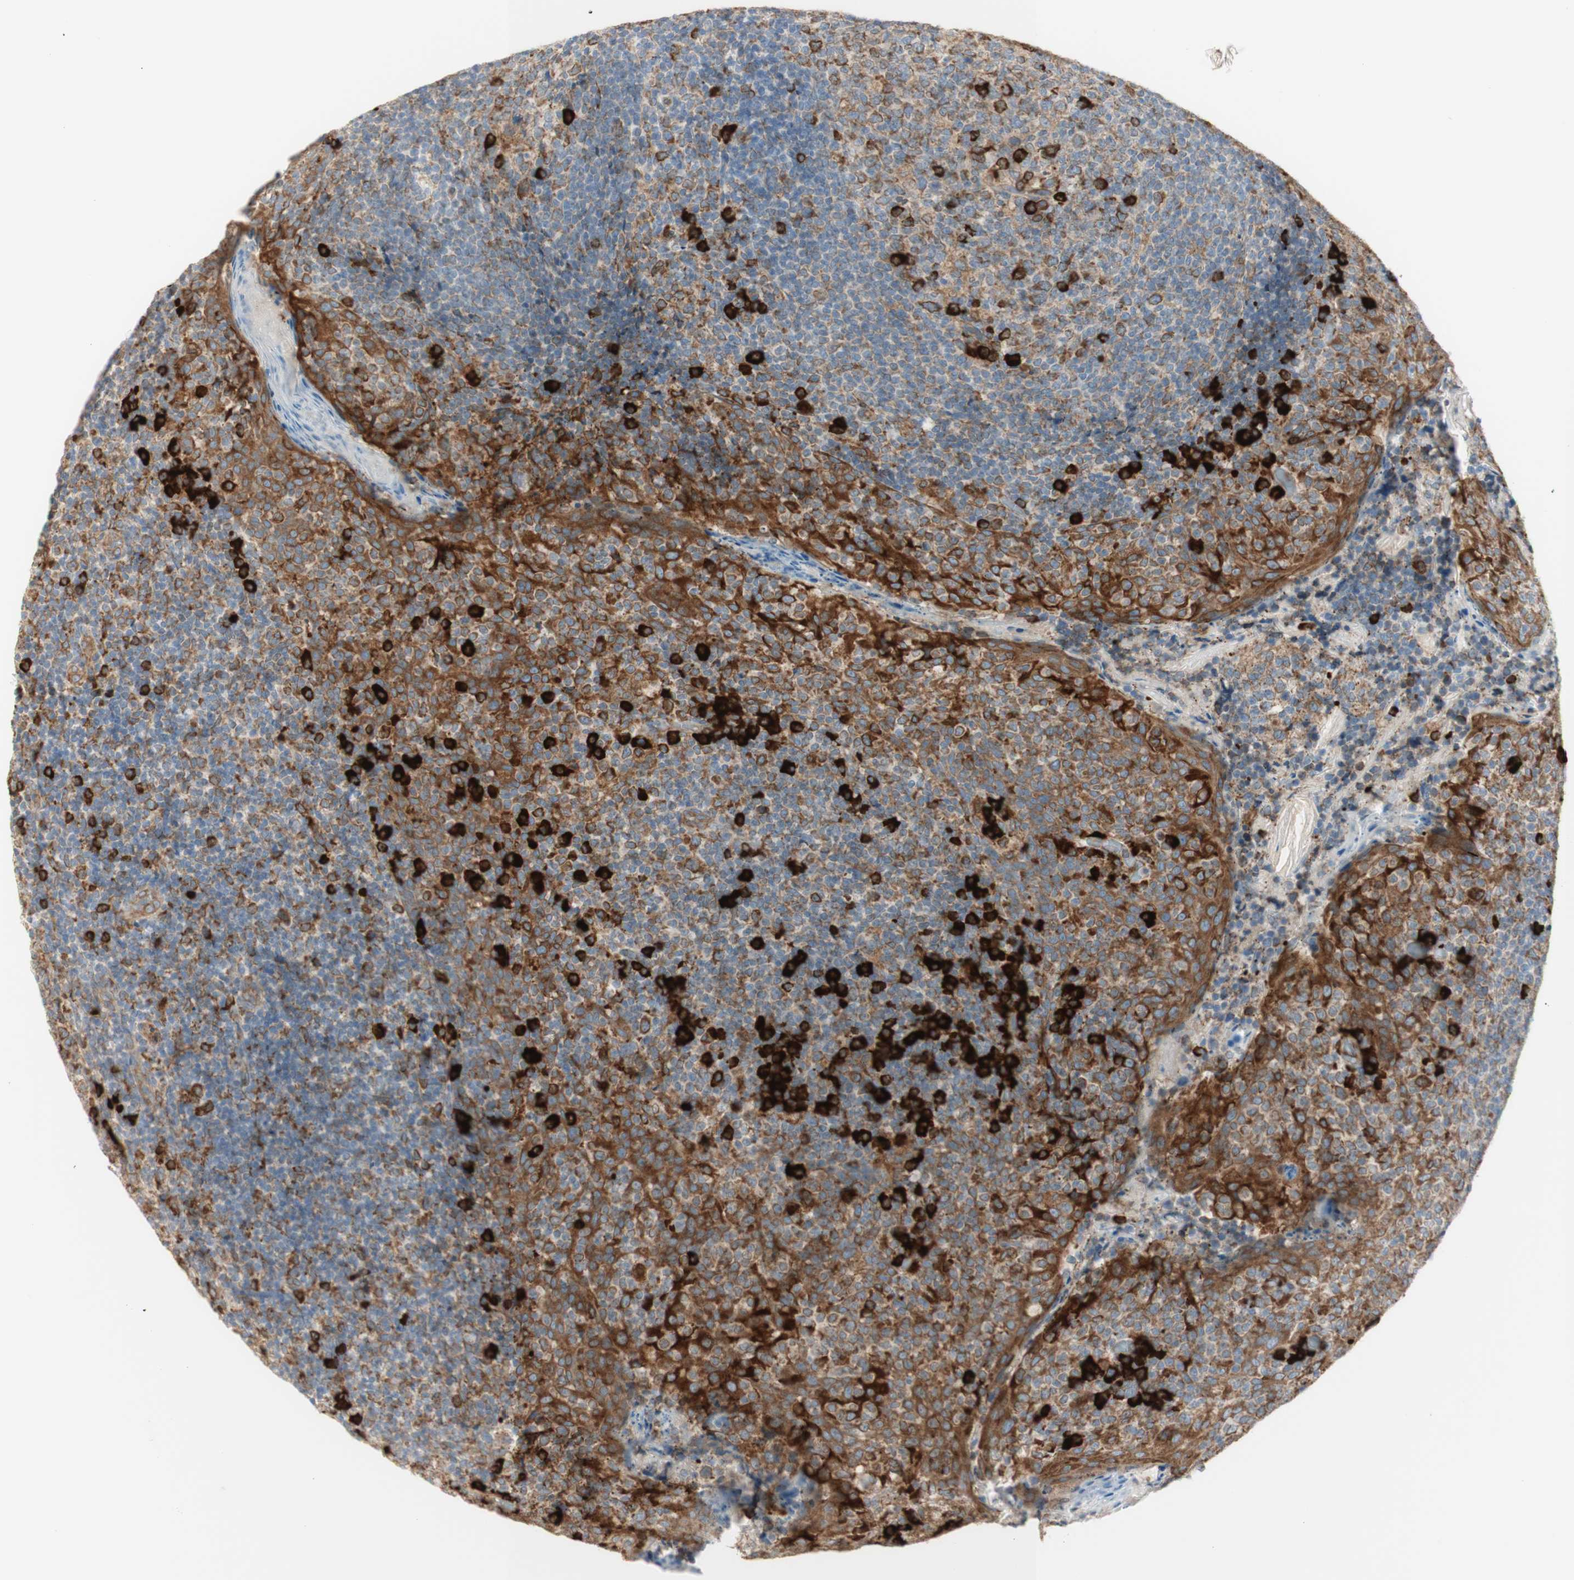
{"staining": {"intensity": "strong", "quantity": "<25%", "location": "cytoplasmic/membranous"}, "tissue": "tonsil", "cell_type": "Germinal center cells", "image_type": "normal", "snomed": [{"axis": "morphology", "description": "Normal tissue, NOS"}, {"axis": "topography", "description": "Tonsil"}], "caption": "Brown immunohistochemical staining in benign human tonsil shows strong cytoplasmic/membranous expression in about <25% of germinal center cells. (DAB (3,3'-diaminobenzidine) = brown stain, brightfield microscopy at high magnification).", "gene": "MANF", "patient": {"sex": "female", "age": 19}}